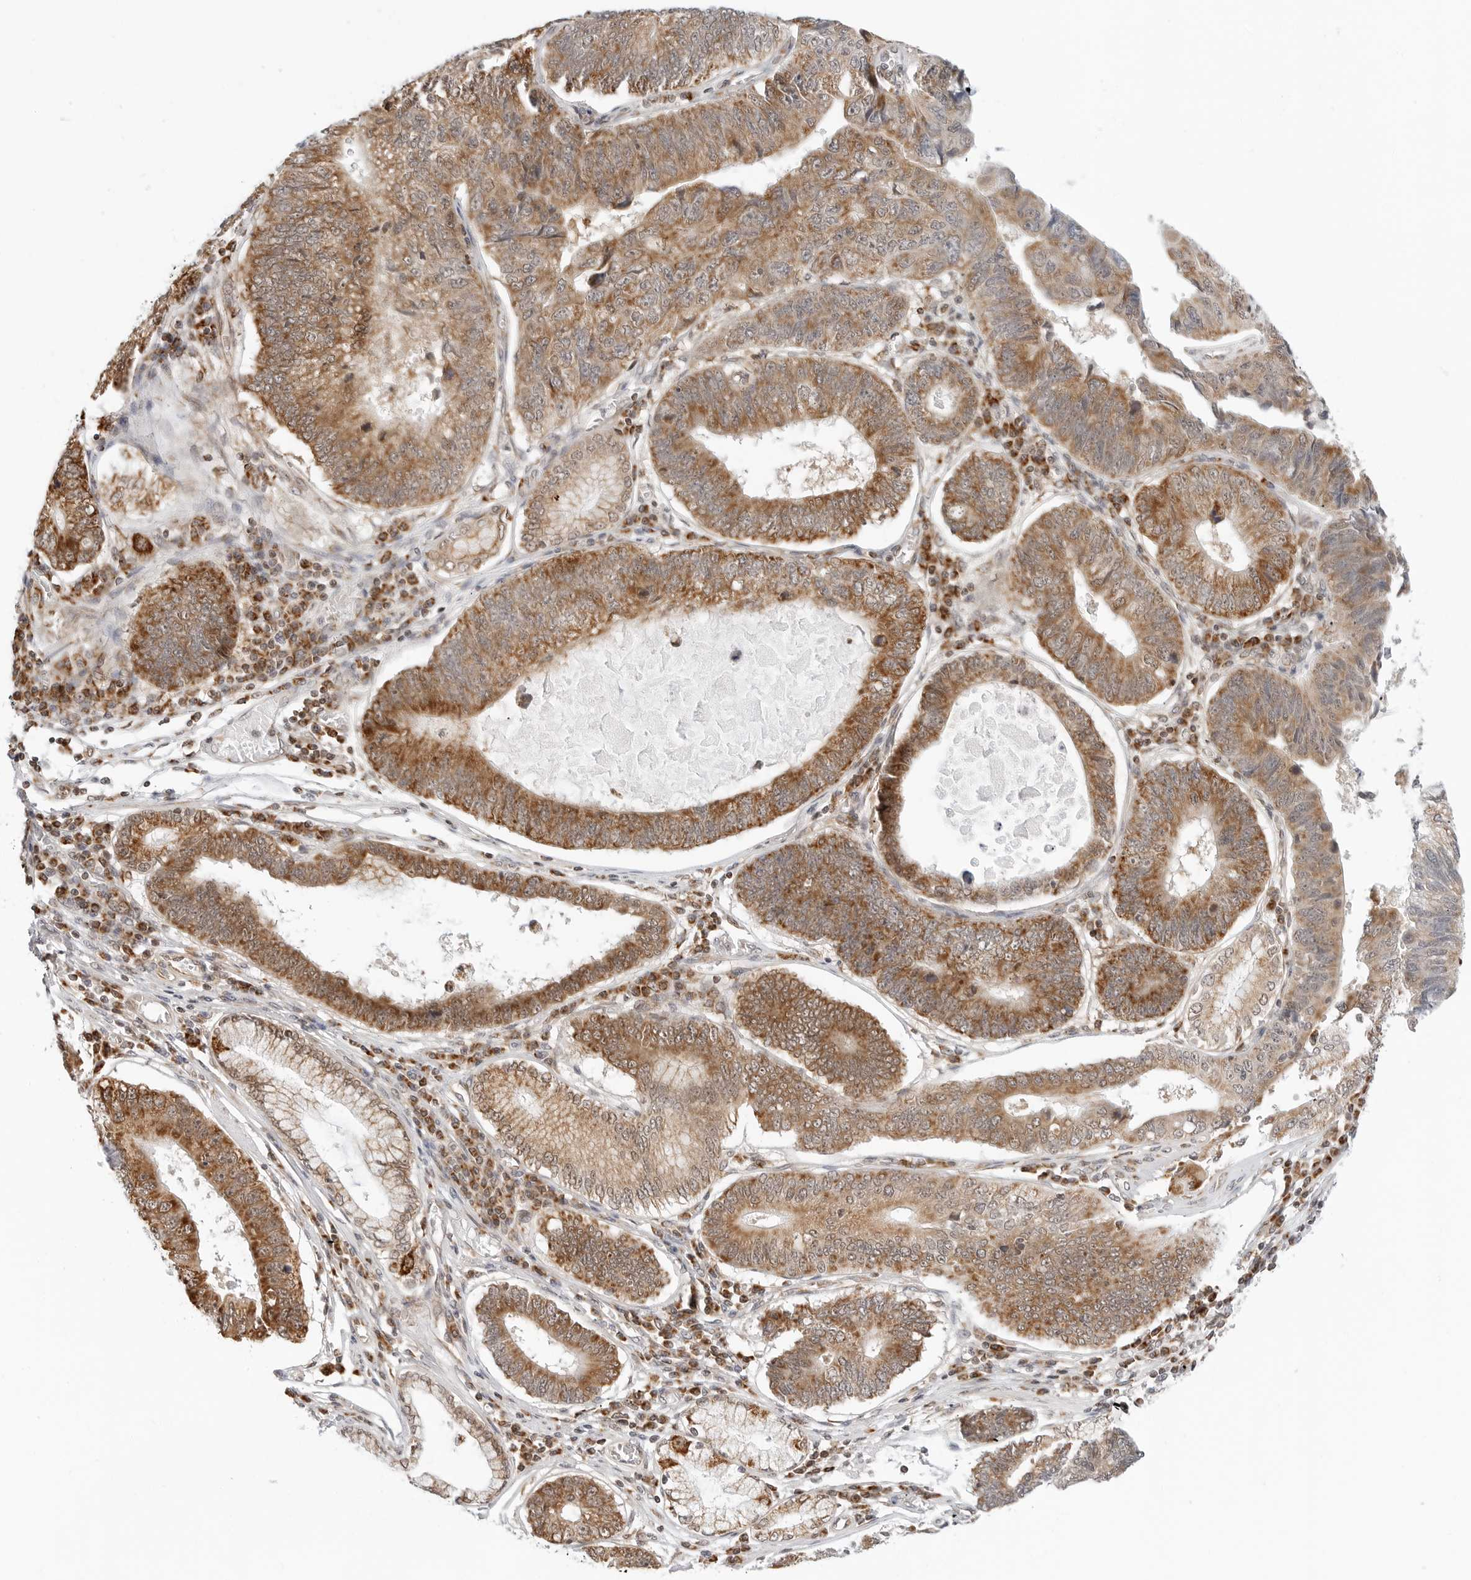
{"staining": {"intensity": "moderate", "quantity": ">75%", "location": "cytoplasmic/membranous"}, "tissue": "stomach cancer", "cell_type": "Tumor cells", "image_type": "cancer", "snomed": [{"axis": "morphology", "description": "Adenocarcinoma, NOS"}, {"axis": "topography", "description": "Stomach"}], "caption": "Brown immunohistochemical staining in human adenocarcinoma (stomach) reveals moderate cytoplasmic/membranous expression in about >75% of tumor cells.", "gene": "POLR3GL", "patient": {"sex": "male", "age": 59}}